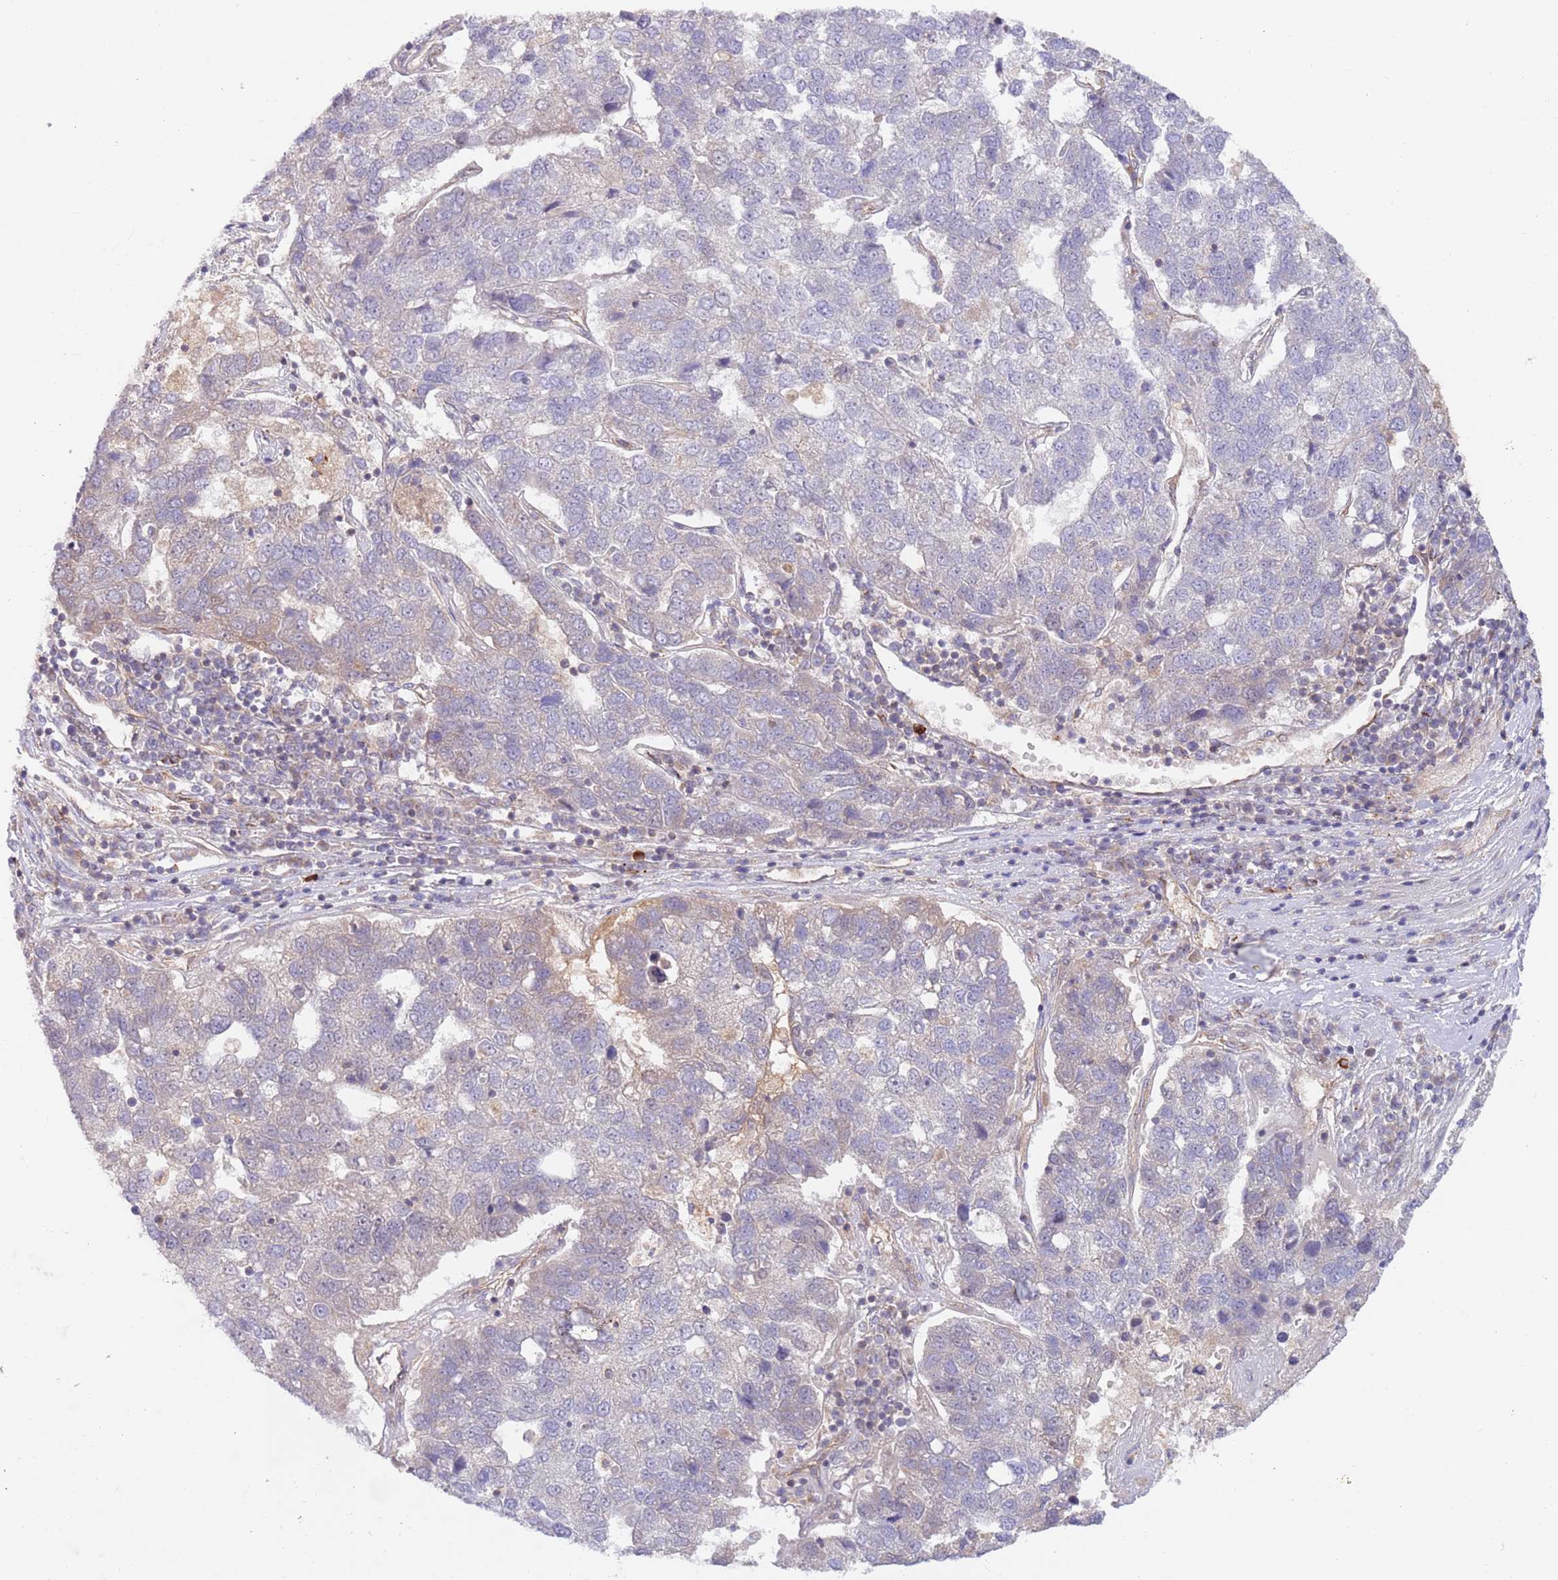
{"staining": {"intensity": "negative", "quantity": "none", "location": "none"}, "tissue": "pancreatic cancer", "cell_type": "Tumor cells", "image_type": "cancer", "snomed": [{"axis": "morphology", "description": "Adenocarcinoma, NOS"}, {"axis": "topography", "description": "Pancreas"}], "caption": "Immunohistochemical staining of human adenocarcinoma (pancreatic) reveals no significant expression in tumor cells. (IHC, brightfield microscopy, high magnification).", "gene": "GUK1", "patient": {"sex": "female", "age": 61}}